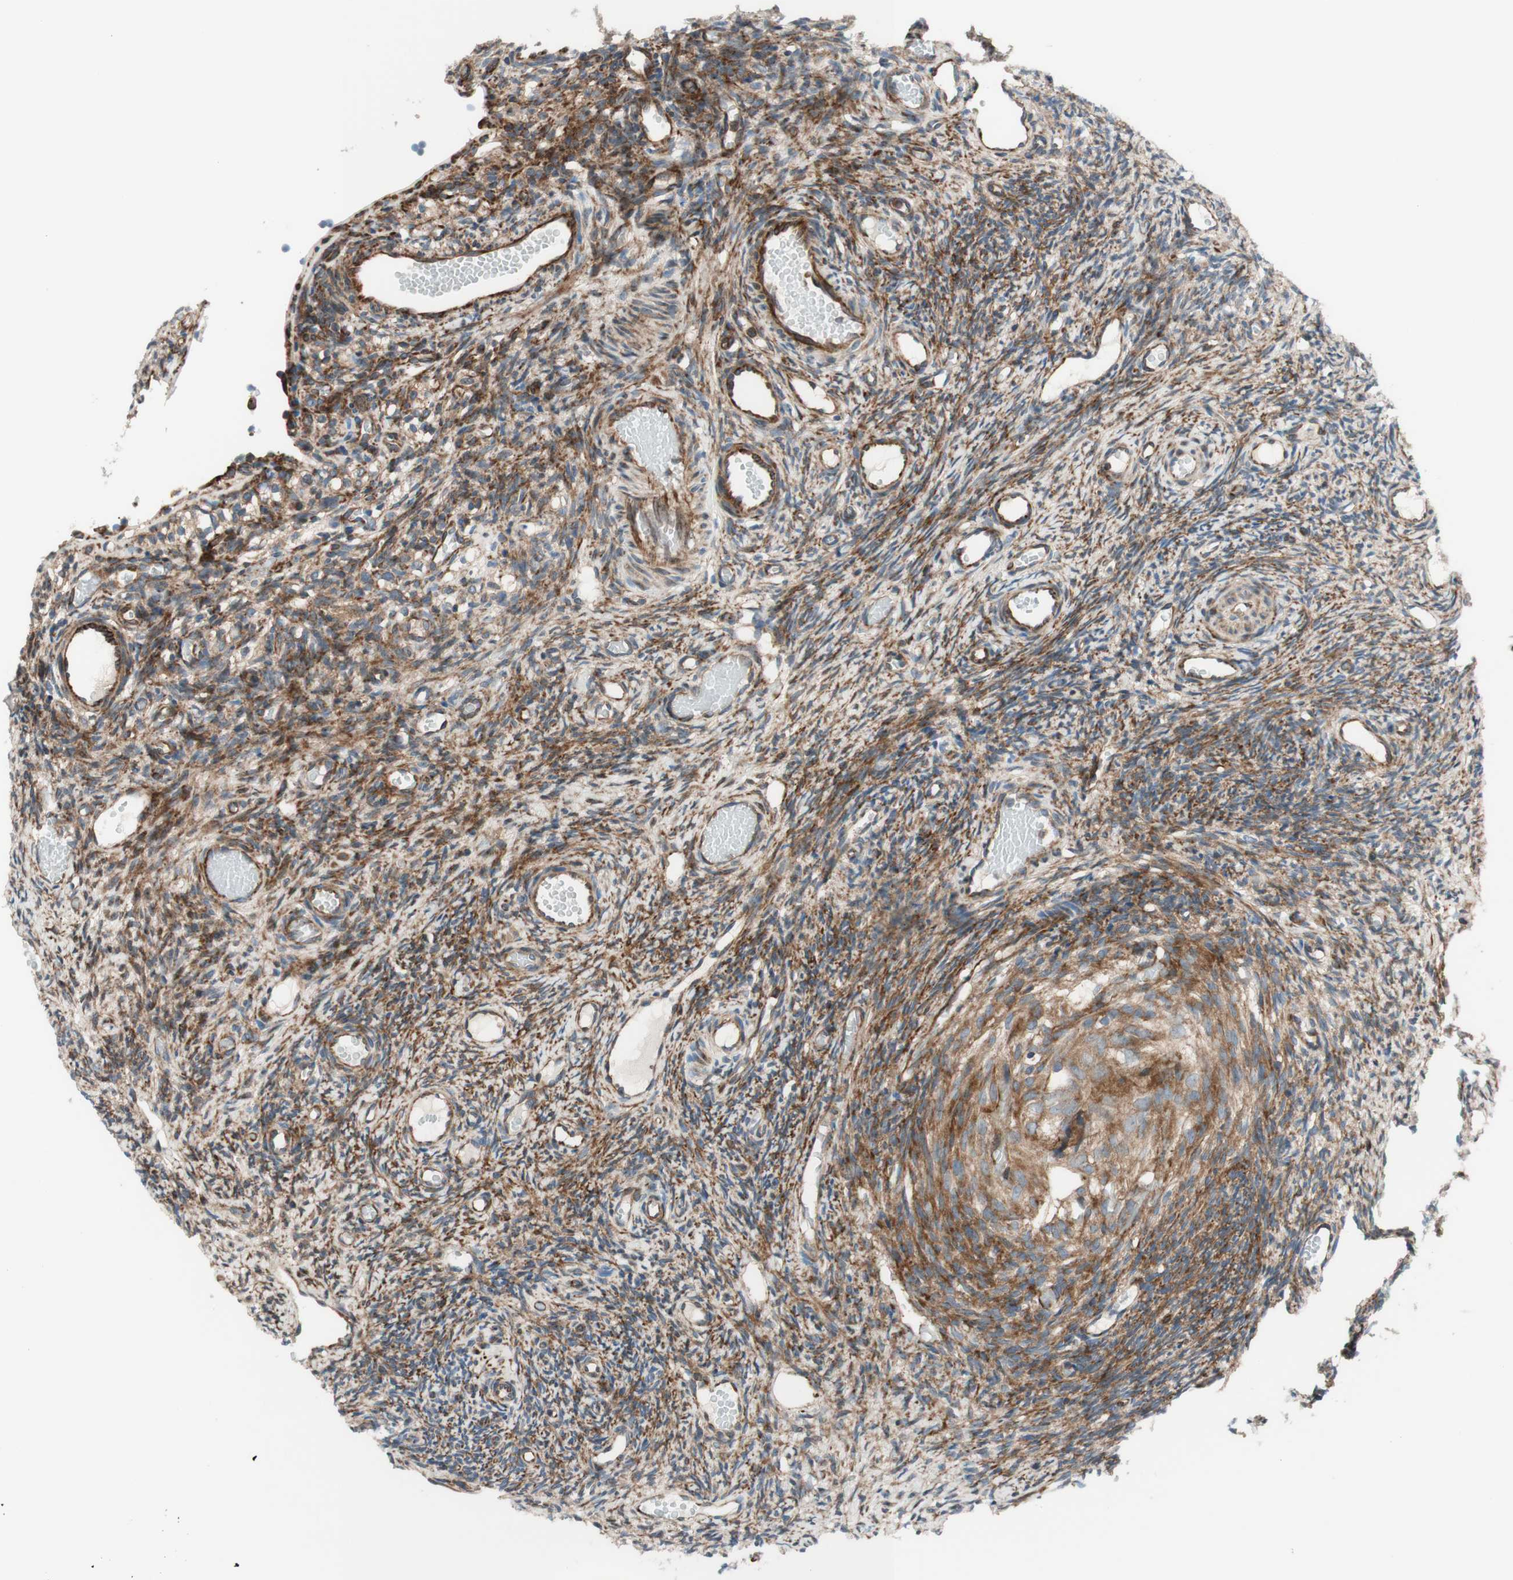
{"staining": {"intensity": "moderate", "quantity": ">75%", "location": "cytoplasmic/membranous"}, "tissue": "ovary", "cell_type": "Ovarian stroma cells", "image_type": "normal", "snomed": [{"axis": "morphology", "description": "Normal tissue, NOS"}, {"axis": "topography", "description": "Ovary"}], "caption": "A micrograph of human ovary stained for a protein exhibits moderate cytoplasmic/membranous brown staining in ovarian stroma cells. (brown staining indicates protein expression, while blue staining denotes nuclei).", "gene": "CCN4", "patient": {"sex": "female", "age": 35}}